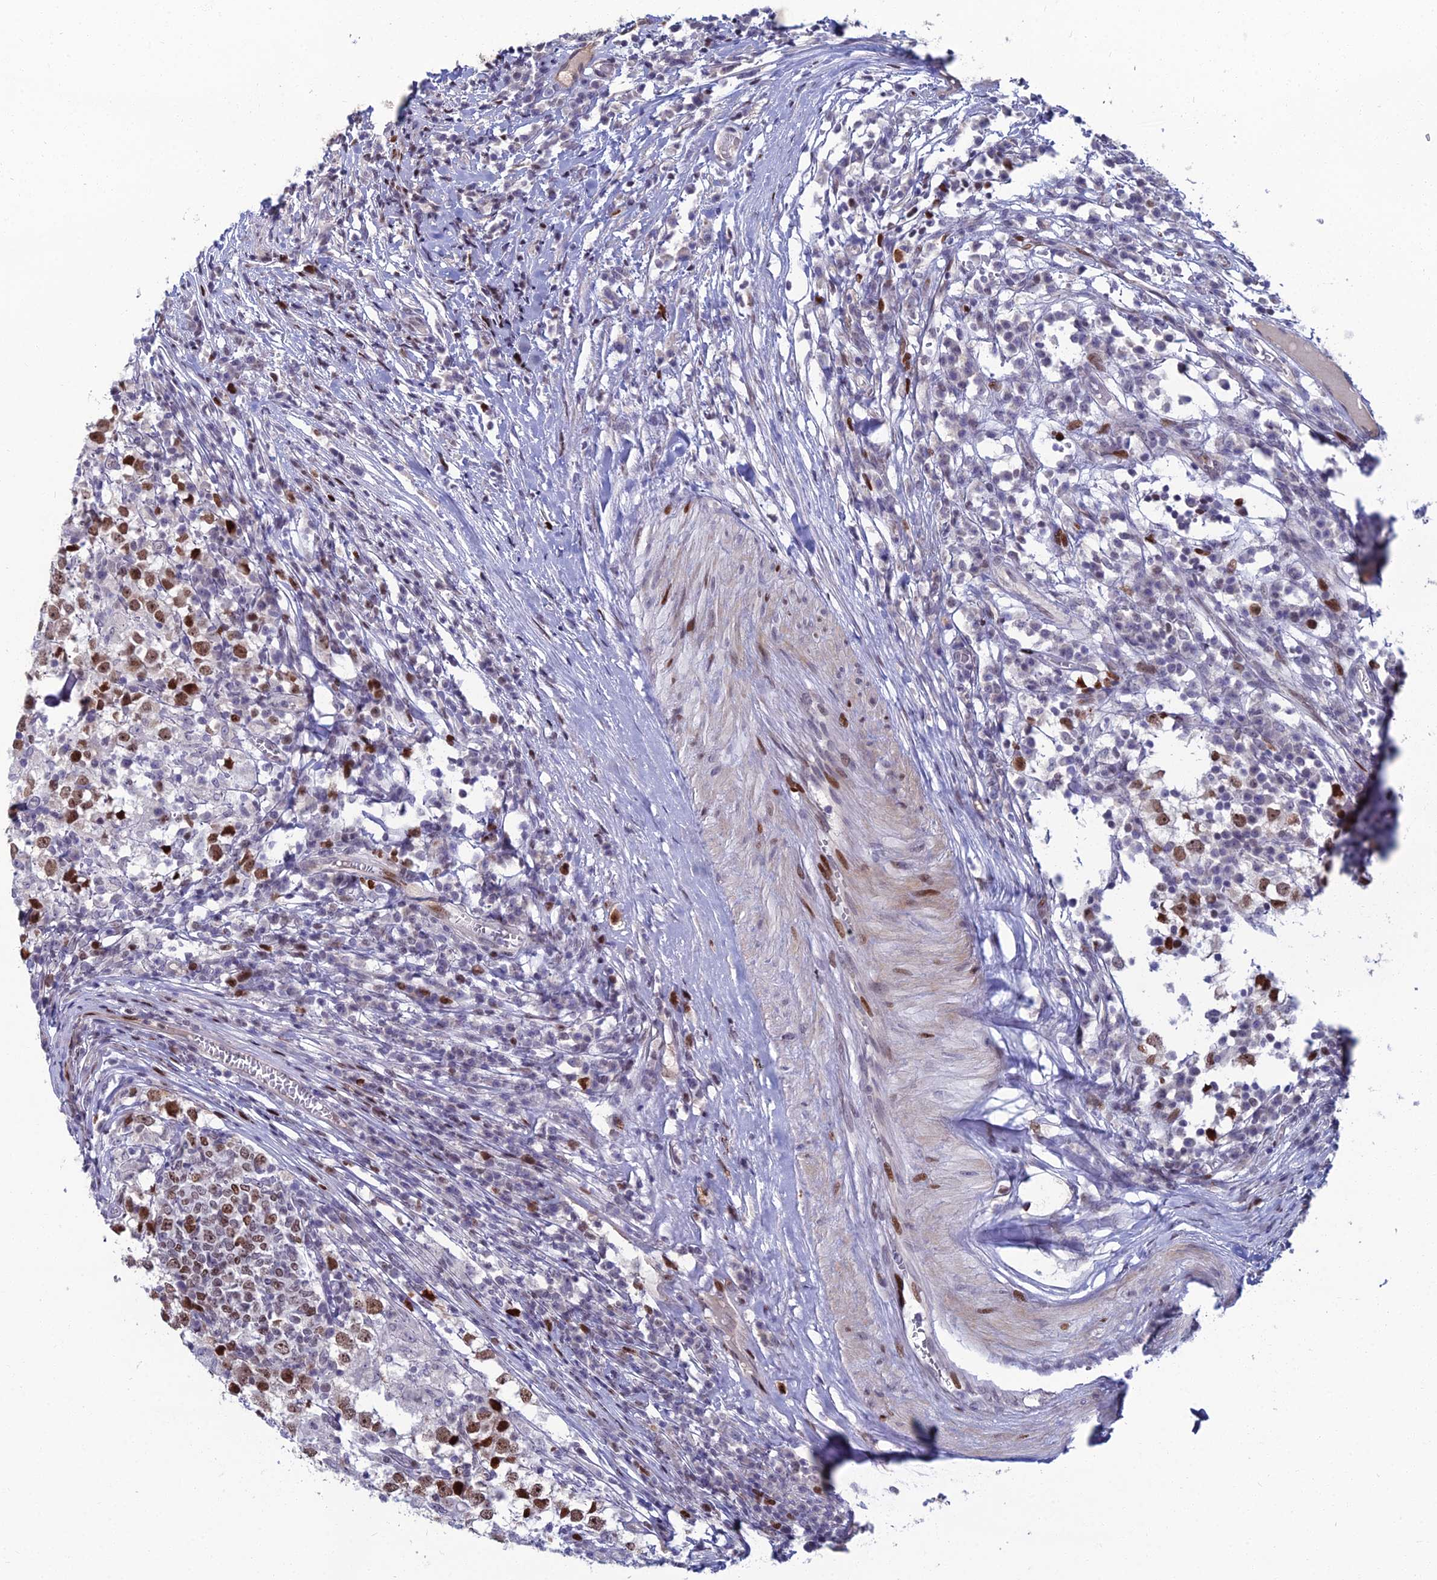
{"staining": {"intensity": "moderate", "quantity": ">75%", "location": "nuclear"}, "tissue": "testis cancer", "cell_type": "Tumor cells", "image_type": "cancer", "snomed": [{"axis": "morphology", "description": "Seminoma, NOS"}, {"axis": "topography", "description": "Testis"}], "caption": "Immunohistochemistry of seminoma (testis) reveals medium levels of moderate nuclear staining in approximately >75% of tumor cells.", "gene": "TAF9B", "patient": {"sex": "male", "age": 65}}